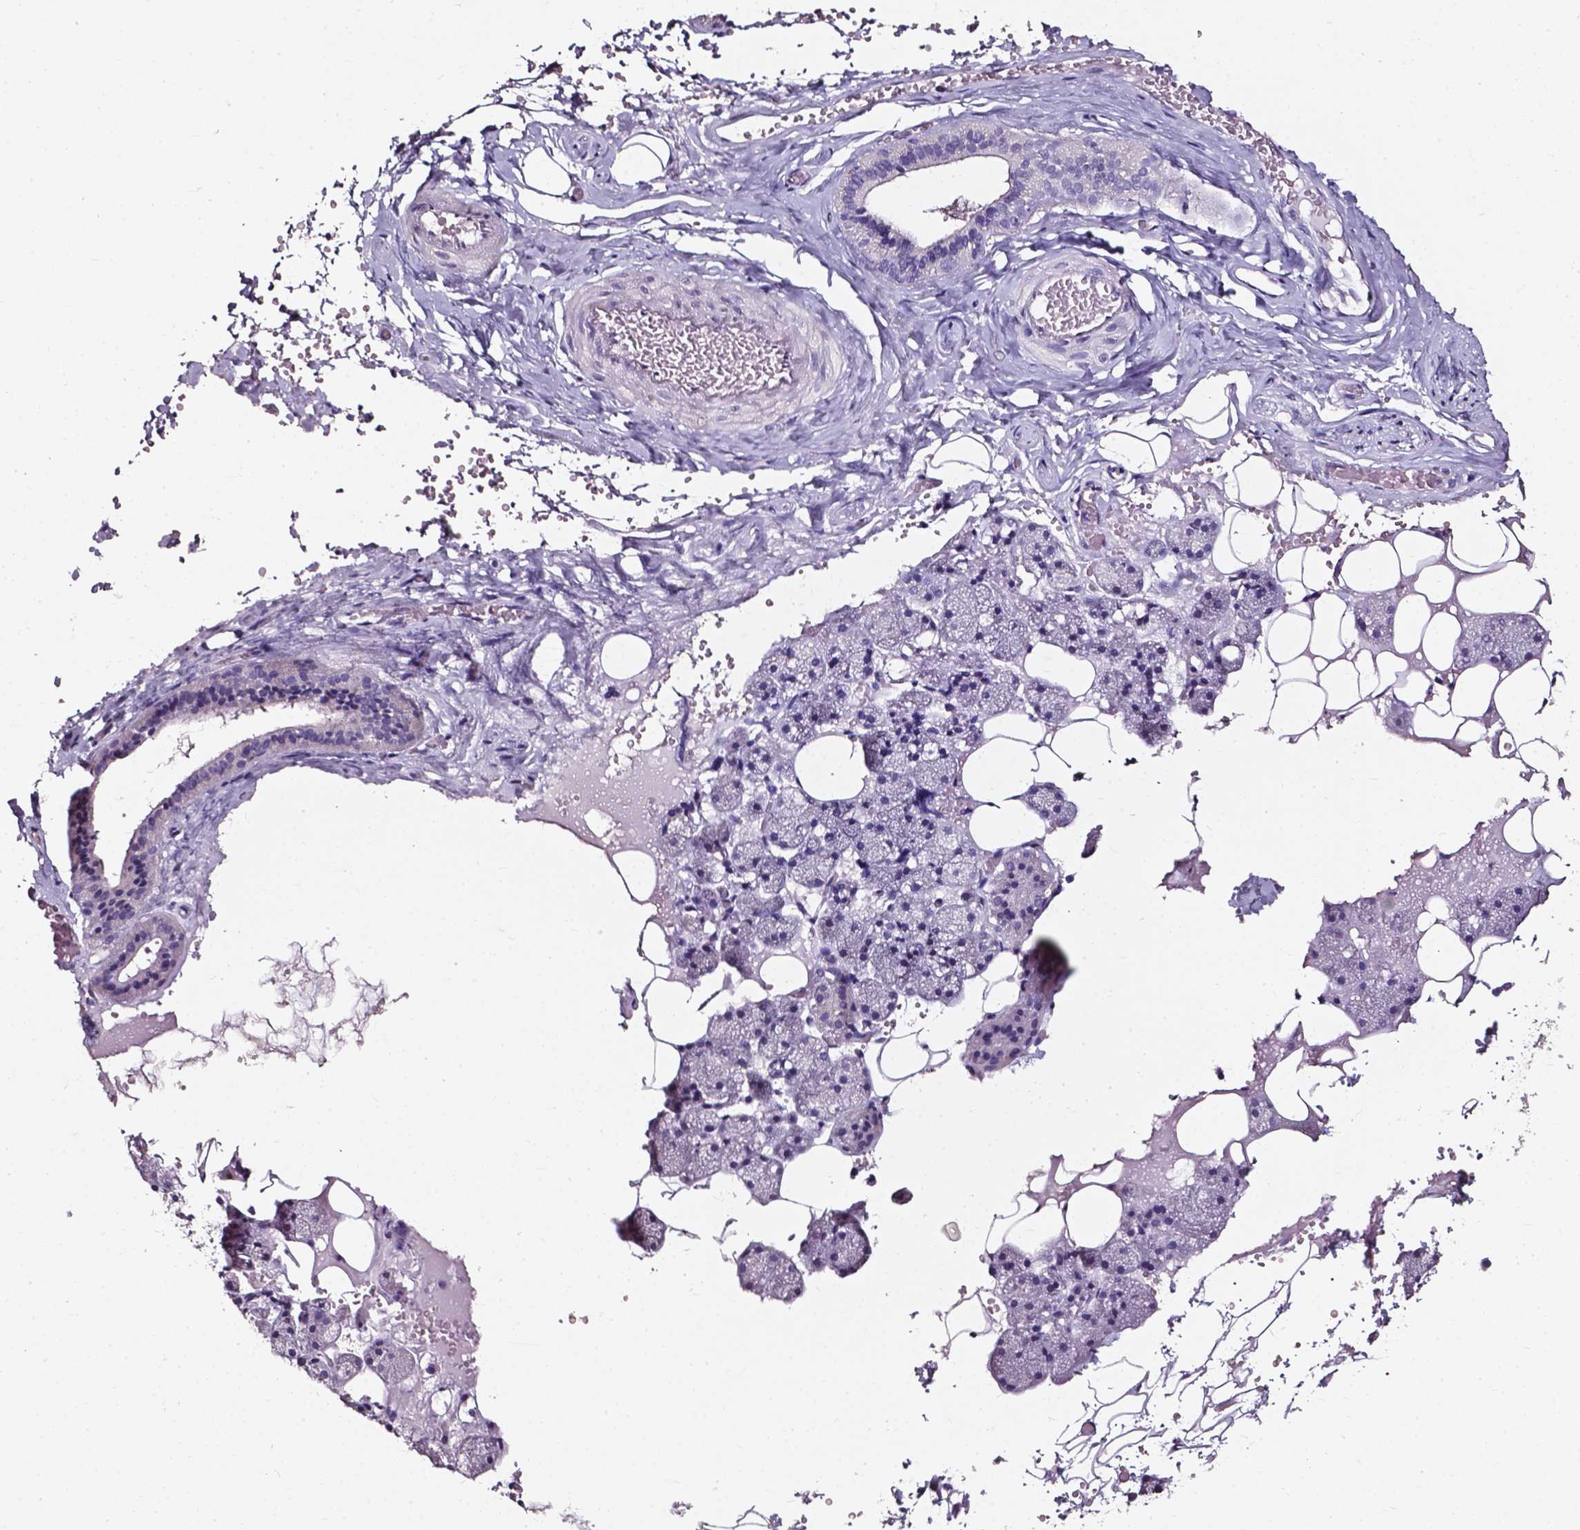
{"staining": {"intensity": "negative", "quantity": "none", "location": "none"}, "tissue": "salivary gland", "cell_type": "Glandular cells", "image_type": "normal", "snomed": [{"axis": "morphology", "description": "Normal tissue, NOS"}, {"axis": "topography", "description": "Salivary gland"}], "caption": "This micrograph is of normal salivary gland stained with IHC to label a protein in brown with the nuclei are counter-stained blue. There is no staining in glandular cells. (DAB immunohistochemistry (IHC) visualized using brightfield microscopy, high magnification).", "gene": "DEFA5", "patient": {"sex": "male", "age": 38}}